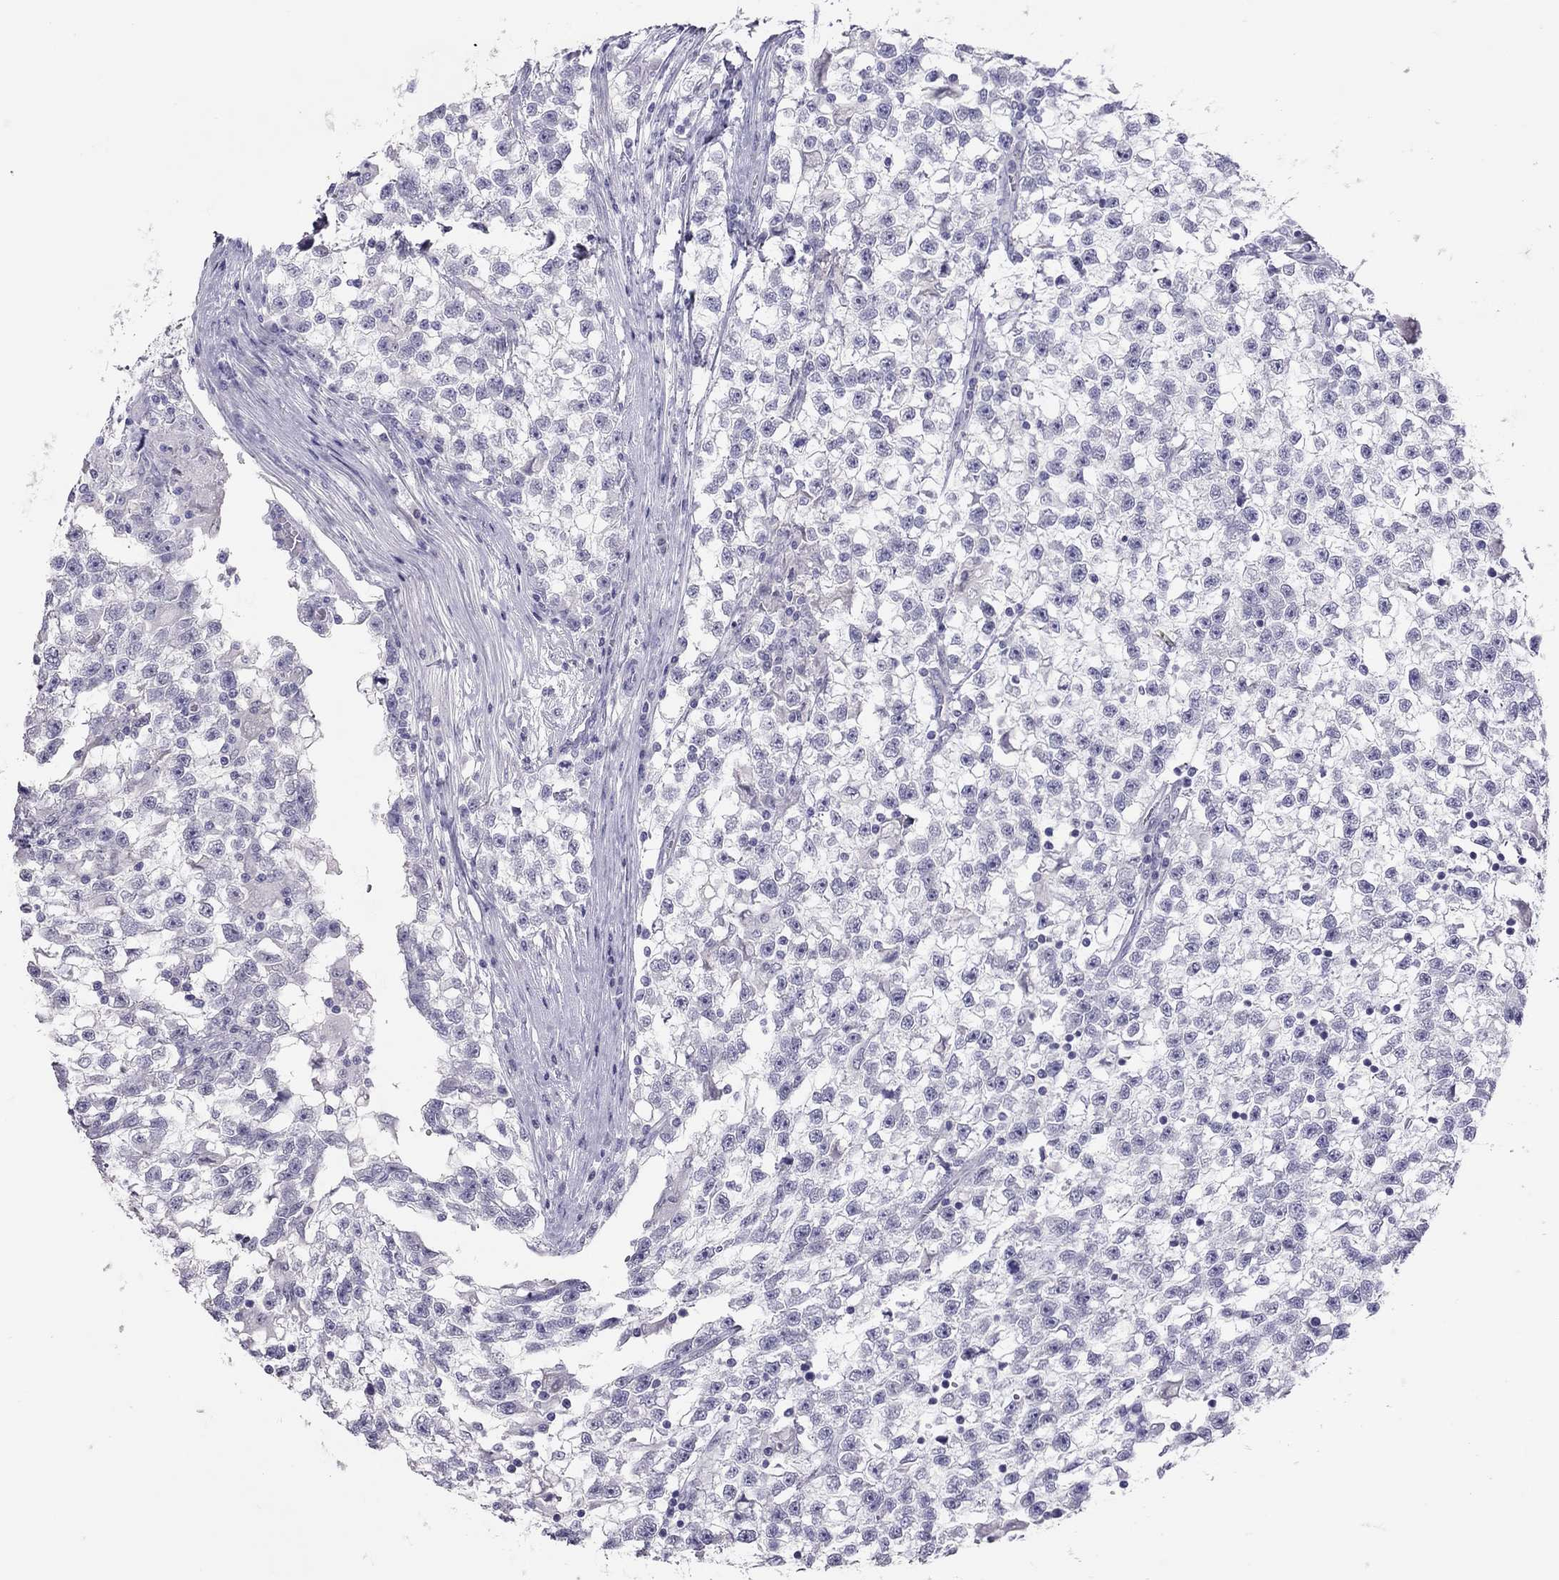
{"staining": {"intensity": "negative", "quantity": "none", "location": "none"}, "tissue": "testis cancer", "cell_type": "Tumor cells", "image_type": "cancer", "snomed": [{"axis": "morphology", "description": "Seminoma, NOS"}, {"axis": "topography", "description": "Testis"}], "caption": "This is a image of immunohistochemistry (IHC) staining of testis cancer (seminoma), which shows no positivity in tumor cells.", "gene": "MUC16", "patient": {"sex": "male", "age": 31}}